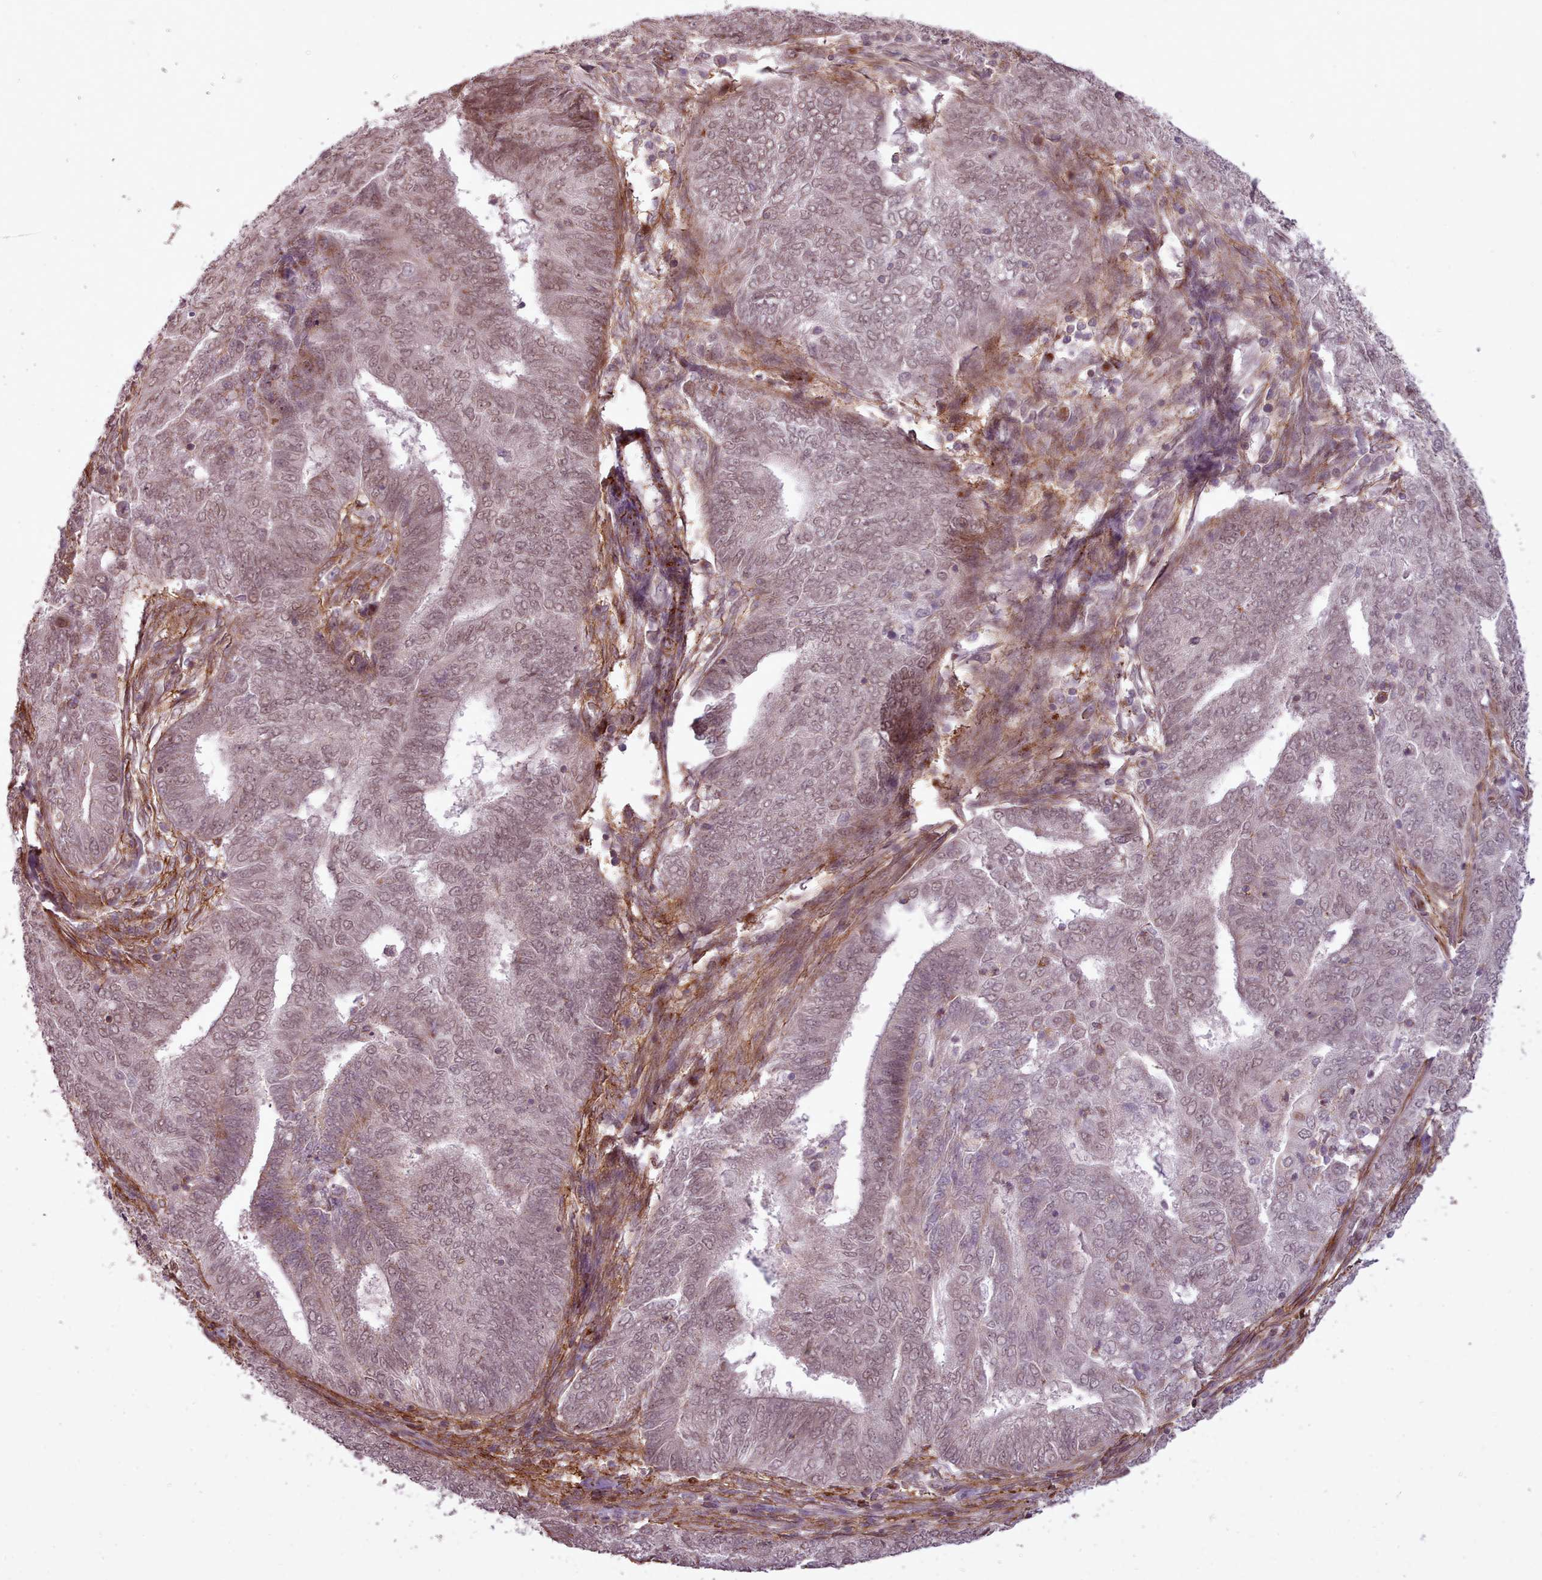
{"staining": {"intensity": "weak", "quantity": "25%-75%", "location": "nuclear"}, "tissue": "endometrial cancer", "cell_type": "Tumor cells", "image_type": "cancer", "snomed": [{"axis": "morphology", "description": "Adenocarcinoma, NOS"}, {"axis": "topography", "description": "Endometrium"}], "caption": "Immunohistochemical staining of human endometrial cancer displays low levels of weak nuclear protein expression in about 25%-75% of tumor cells.", "gene": "ZMYM4", "patient": {"sex": "female", "age": 62}}